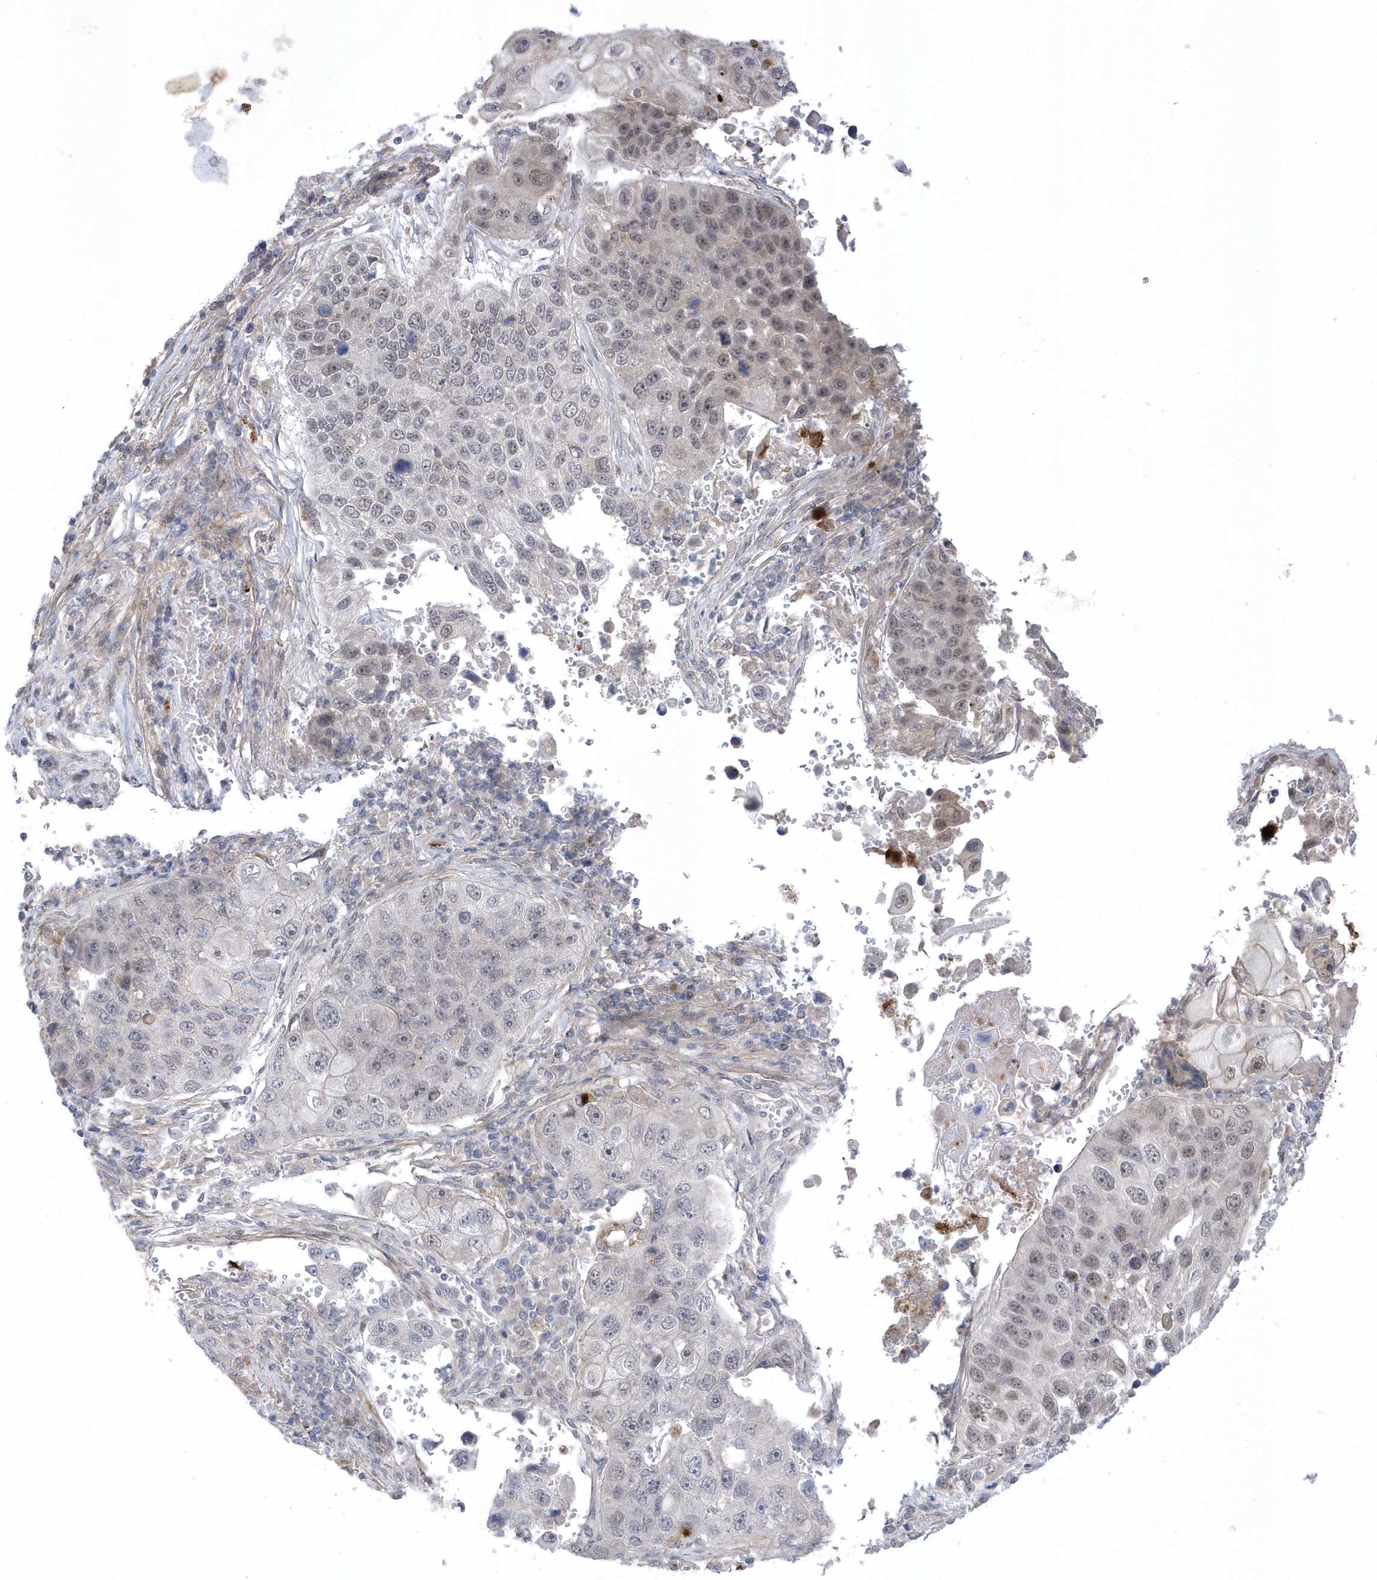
{"staining": {"intensity": "weak", "quantity": "<25%", "location": "nuclear"}, "tissue": "lung cancer", "cell_type": "Tumor cells", "image_type": "cancer", "snomed": [{"axis": "morphology", "description": "Squamous cell carcinoma, NOS"}, {"axis": "topography", "description": "Lung"}], "caption": "Tumor cells show no significant protein positivity in lung cancer.", "gene": "ANAPC1", "patient": {"sex": "male", "age": 61}}